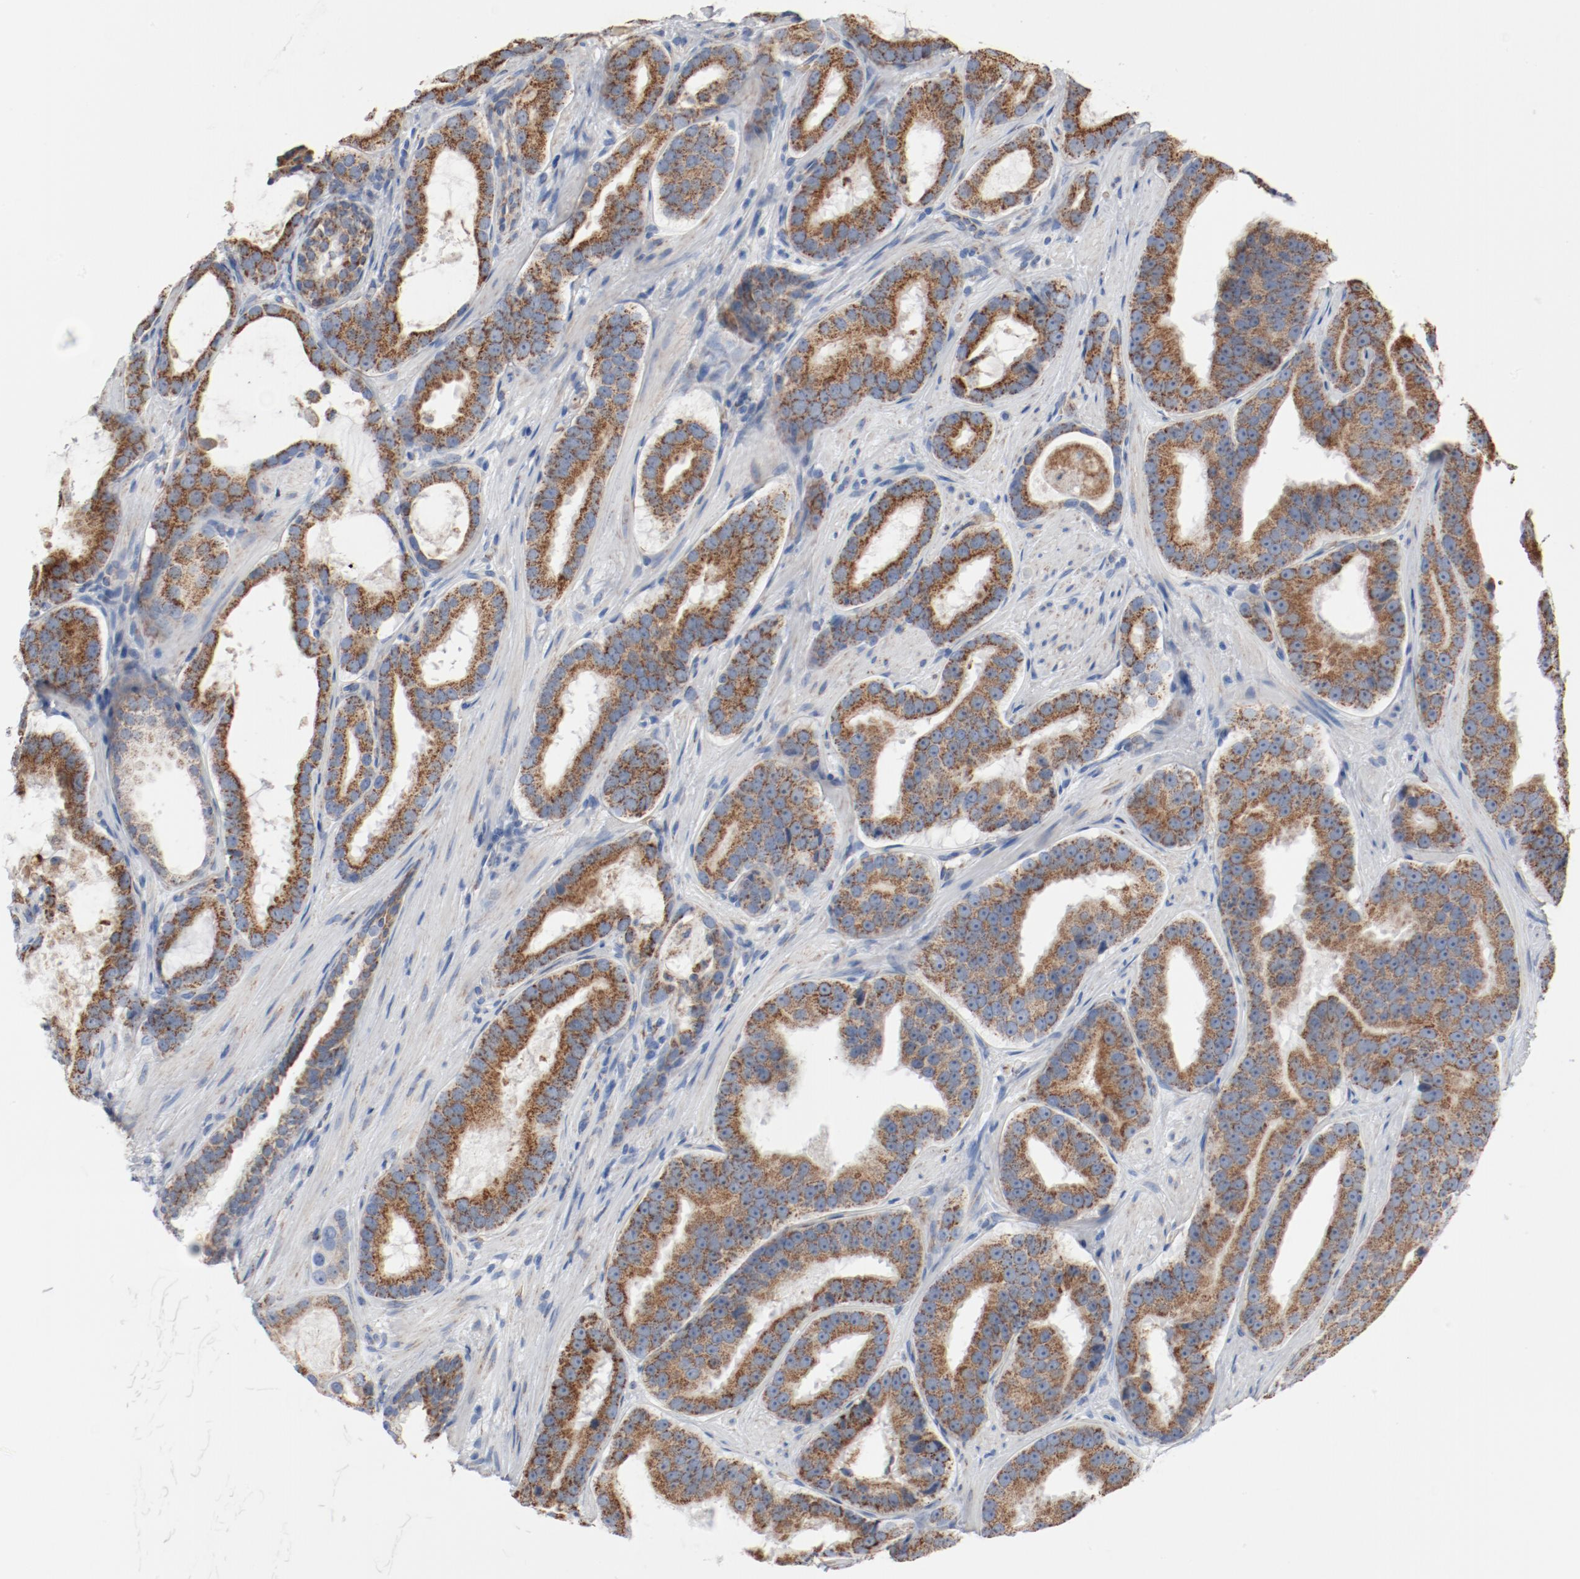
{"staining": {"intensity": "strong", "quantity": ">75%", "location": "cytoplasmic/membranous"}, "tissue": "prostate cancer", "cell_type": "Tumor cells", "image_type": "cancer", "snomed": [{"axis": "morphology", "description": "Adenocarcinoma, Low grade"}, {"axis": "topography", "description": "Prostate"}], "caption": "Prostate low-grade adenocarcinoma stained for a protein (brown) shows strong cytoplasmic/membranous positive positivity in approximately >75% of tumor cells.", "gene": "NDUFB8", "patient": {"sex": "male", "age": 59}}